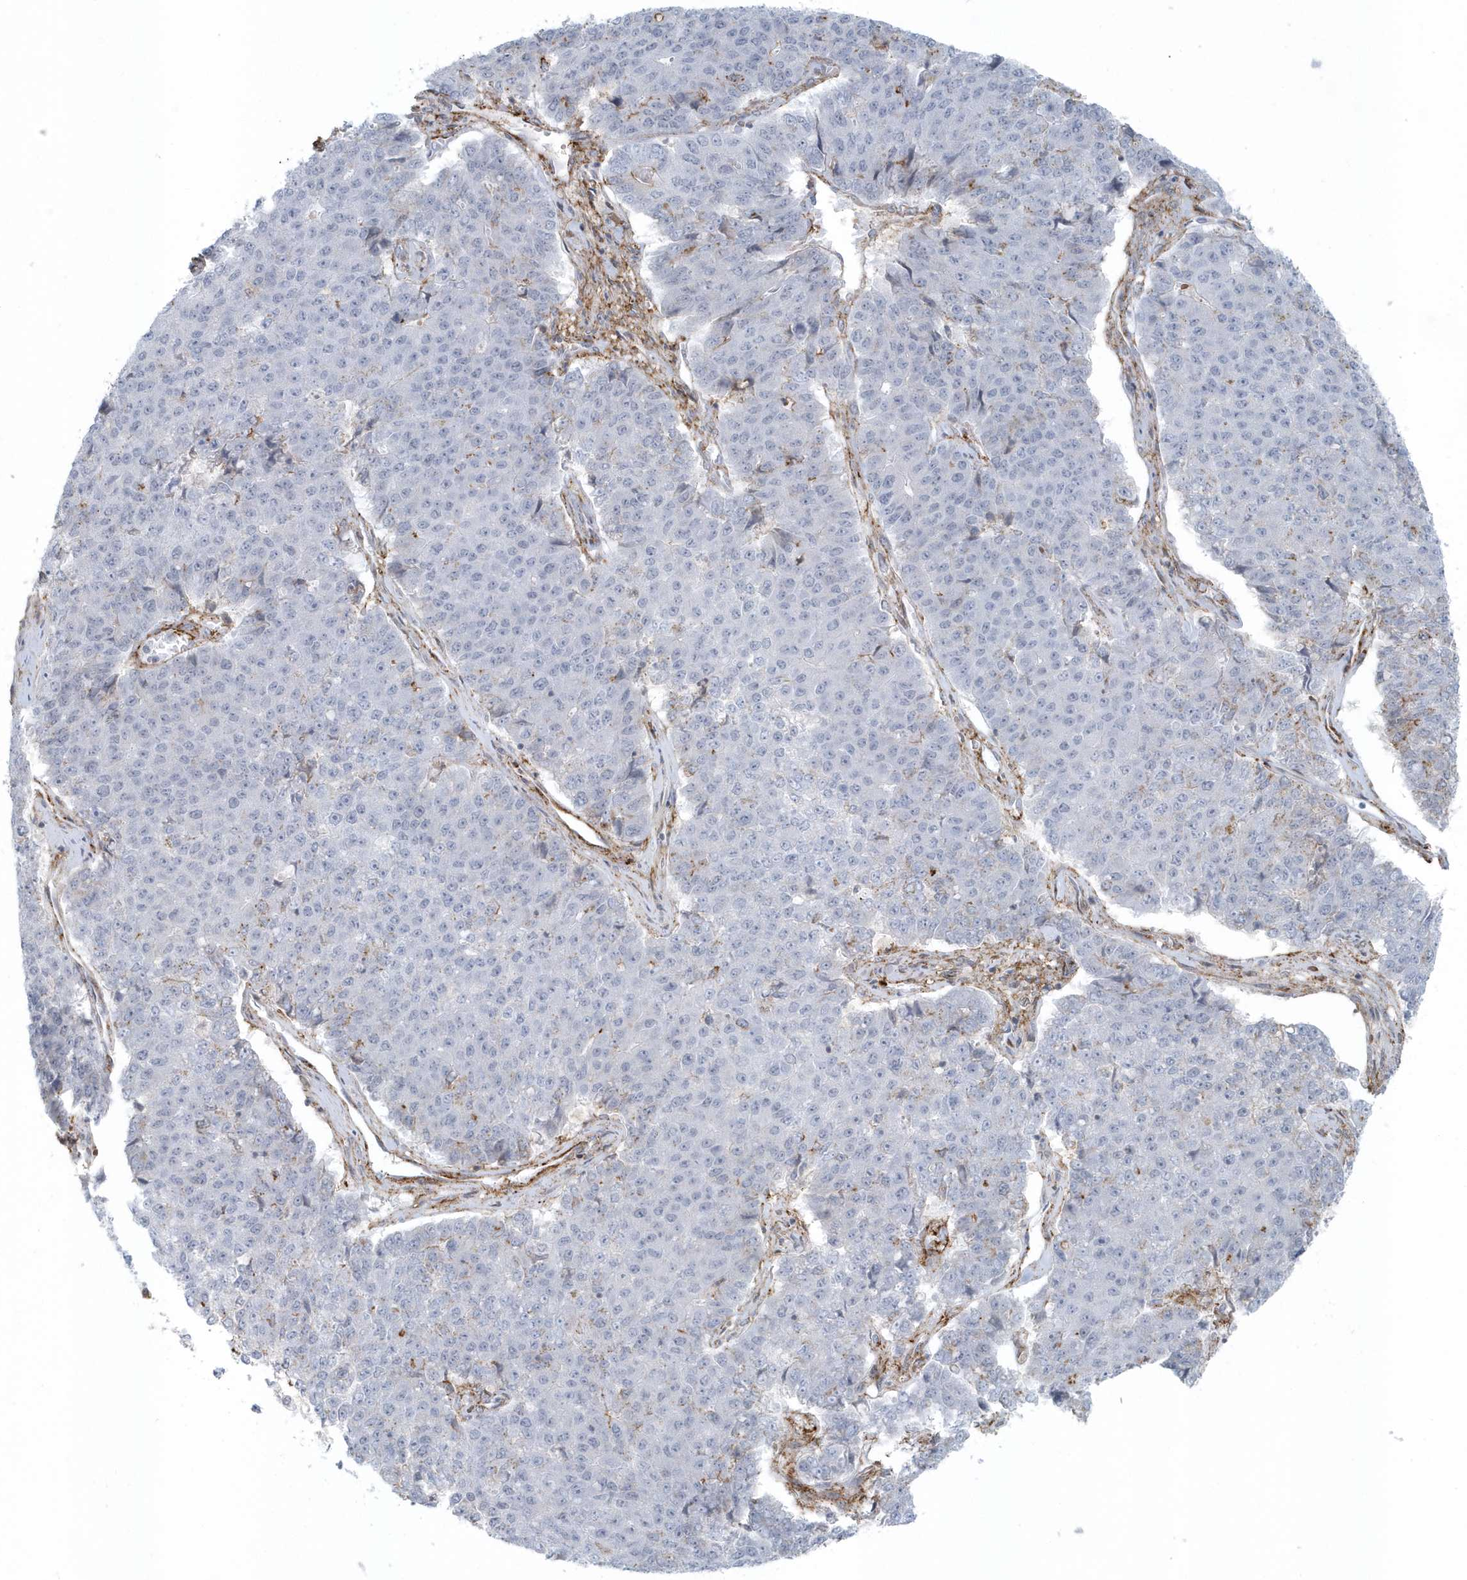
{"staining": {"intensity": "negative", "quantity": "none", "location": "none"}, "tissue": "pancreatic cancer", "cell_type": "Tumor cells", "image_type": "cancer", "snomed": [{"axis": "morphology", "description": "Adenocarcinoma, NOS"}, {"axis": "topography", "description": "Pancreas"}], "caption": "Image shows no protein staining in tumor cells of pancreatic cancer tissue.", "gene": "CACNB2", "patient": {"sex": "male", "age": 50}}